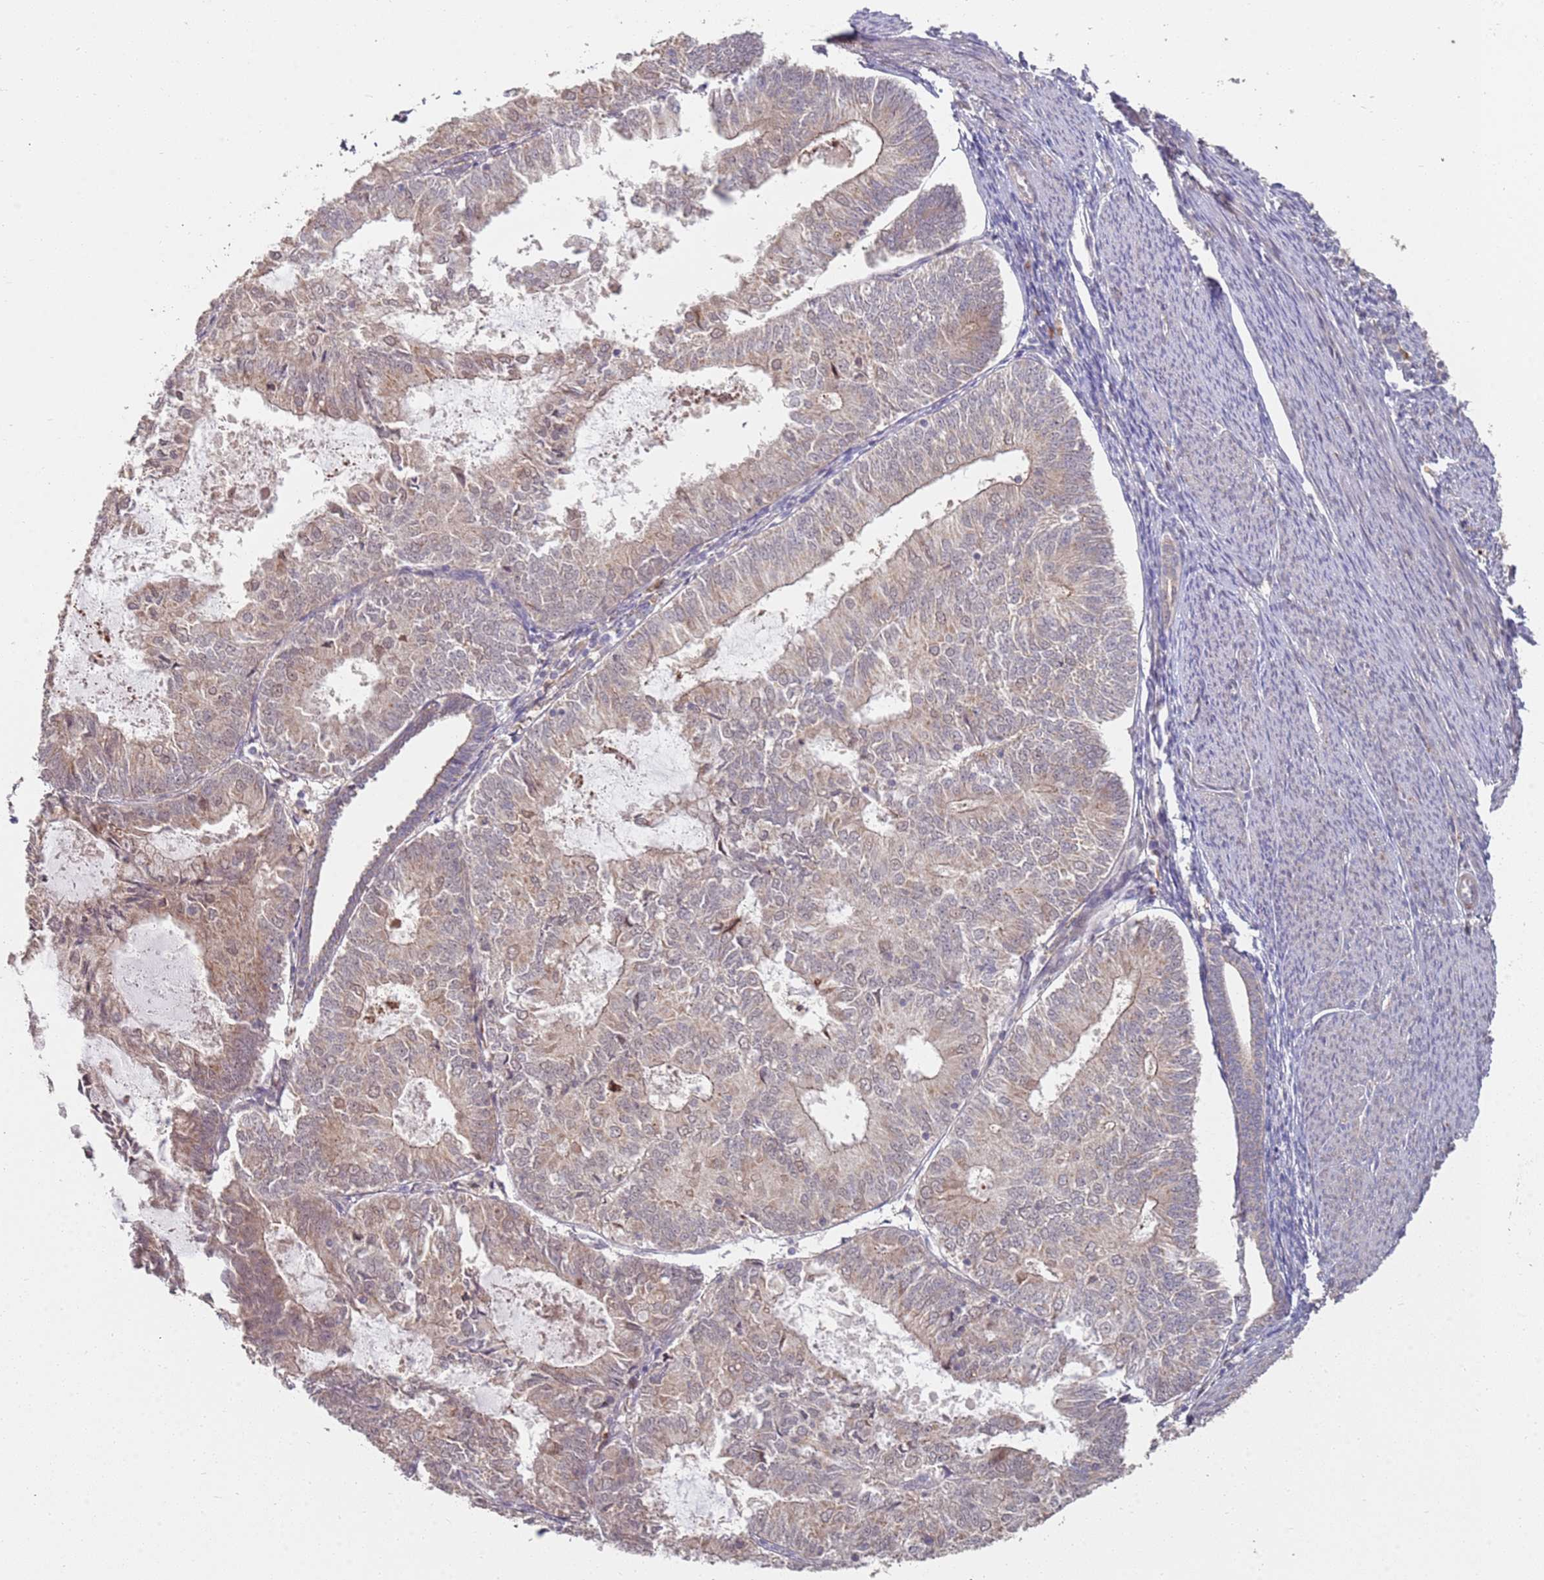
{"staining": {"intensity": "weak", "quantity": "25%-75%", "location": "cytoplasmic/membranous"}, "tissue": "endometrial cancer", "cell_type": "Tumor cells", "image_type": "cancer", "snomed": [{"axis": "morphology", "description": "Adenocarcinoma, NOS"}, {"axis": "topography", "description": "Endometrium"}], "caption": "An image of human endometrial cancer (adenocarcinoma) stained for a protein demonstrates weak cytoplasmic/membranous brown staining in tumor cells.", "gene": "MPEG1", "patient": {"sex": "female", "age": 57}}